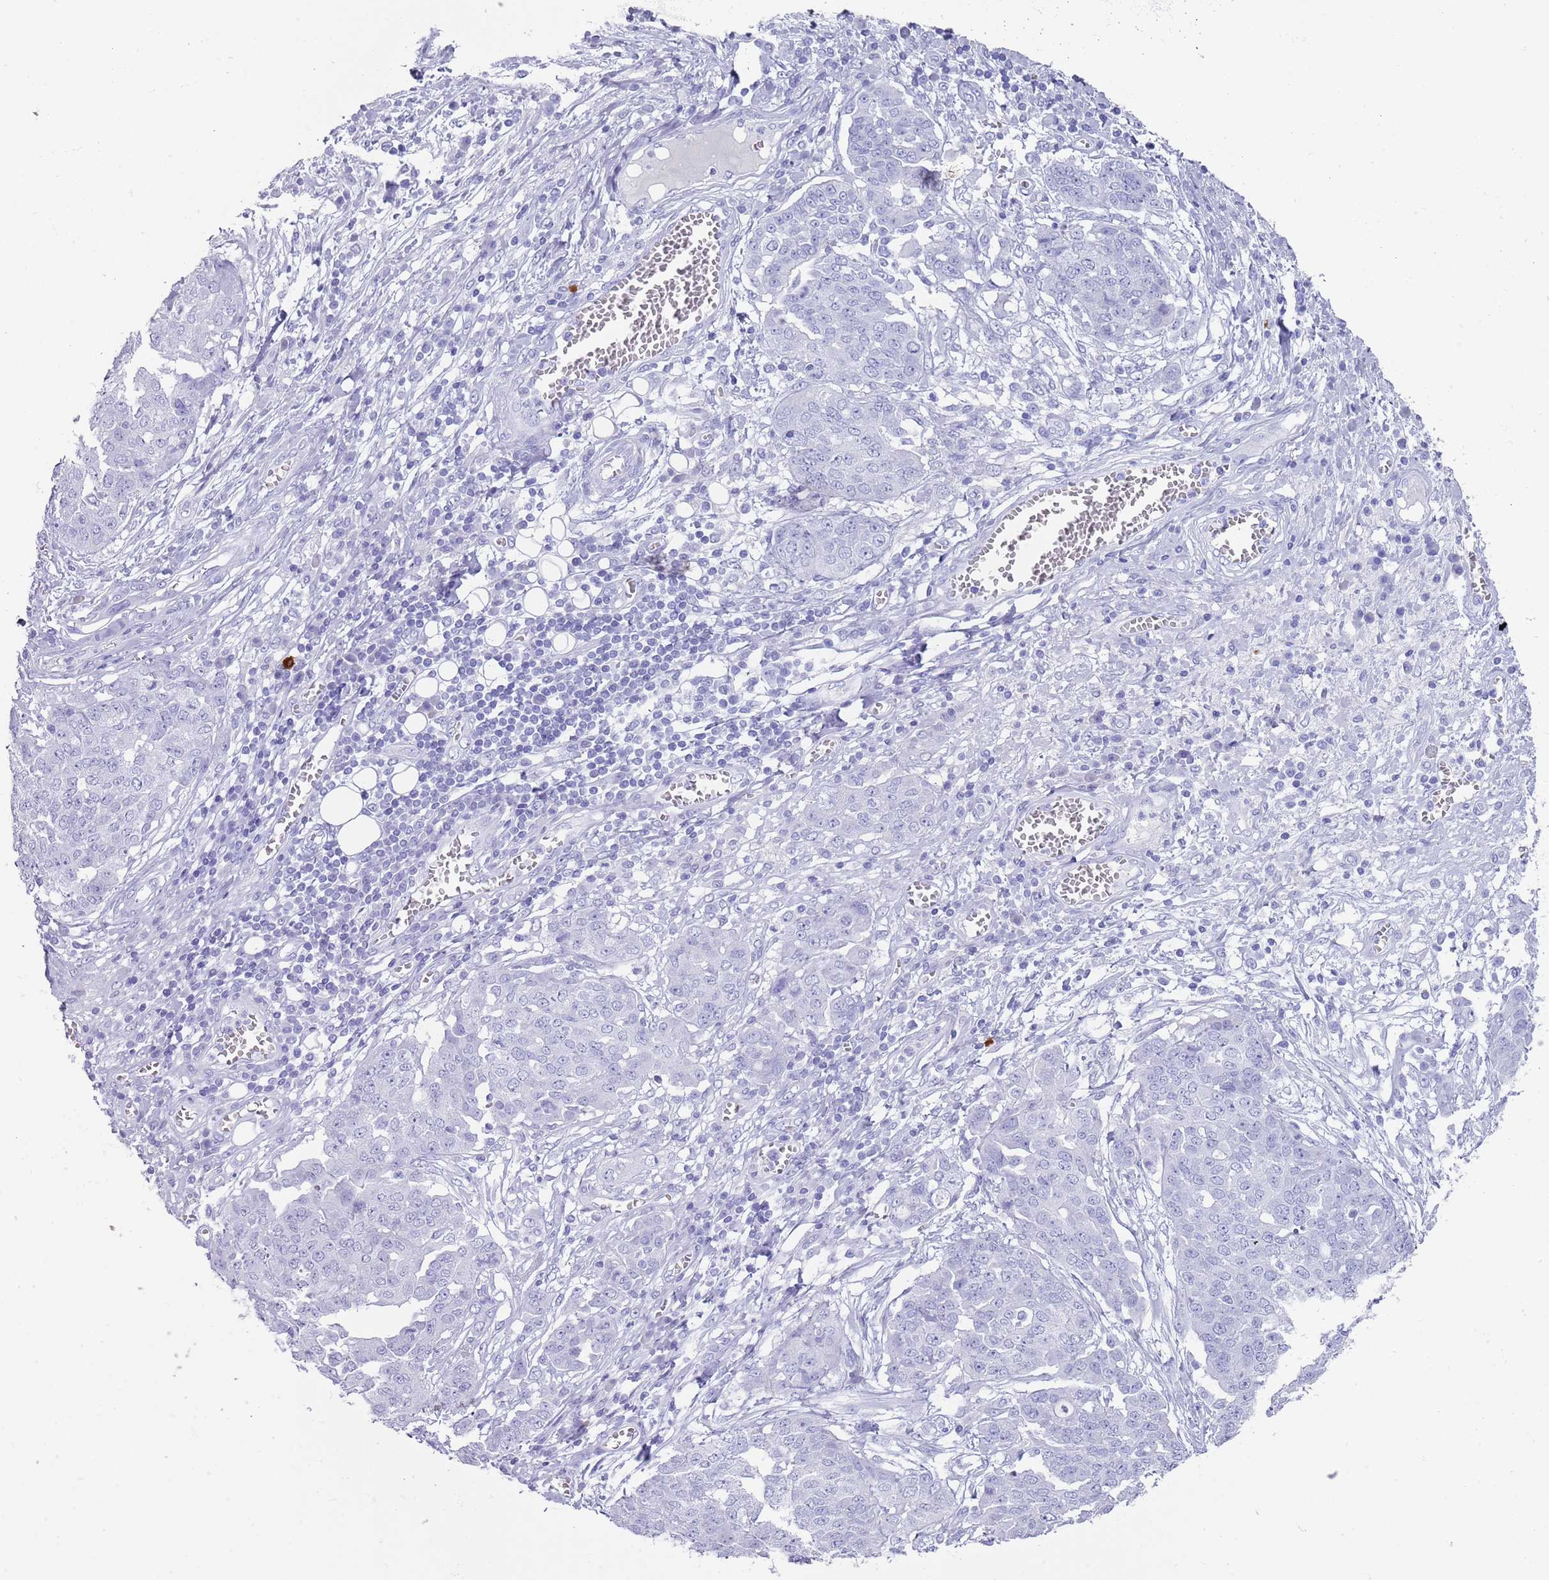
{"staining": {"intensity": "negative", "quantity": "none", "location": "none"}, "tissue": "ovarian cancer", "cell_type": "Tumor cells", "image_type": "cancer", "snomed": [{"axis": "morphology", "description": "Cystadenocarcinoma, serous, NOS"}, {"axis": "topography", "description": "Soft tissue"}, {"axis": "topography", "description": "Ovary"}], "caption": "Ovarian serous cystadenocarcinoma was stained to show a protein in brown. There is no significant expression in tumor cells.", "gene": "MYADML2", "patient": {"sex": "female", "age": 57}}